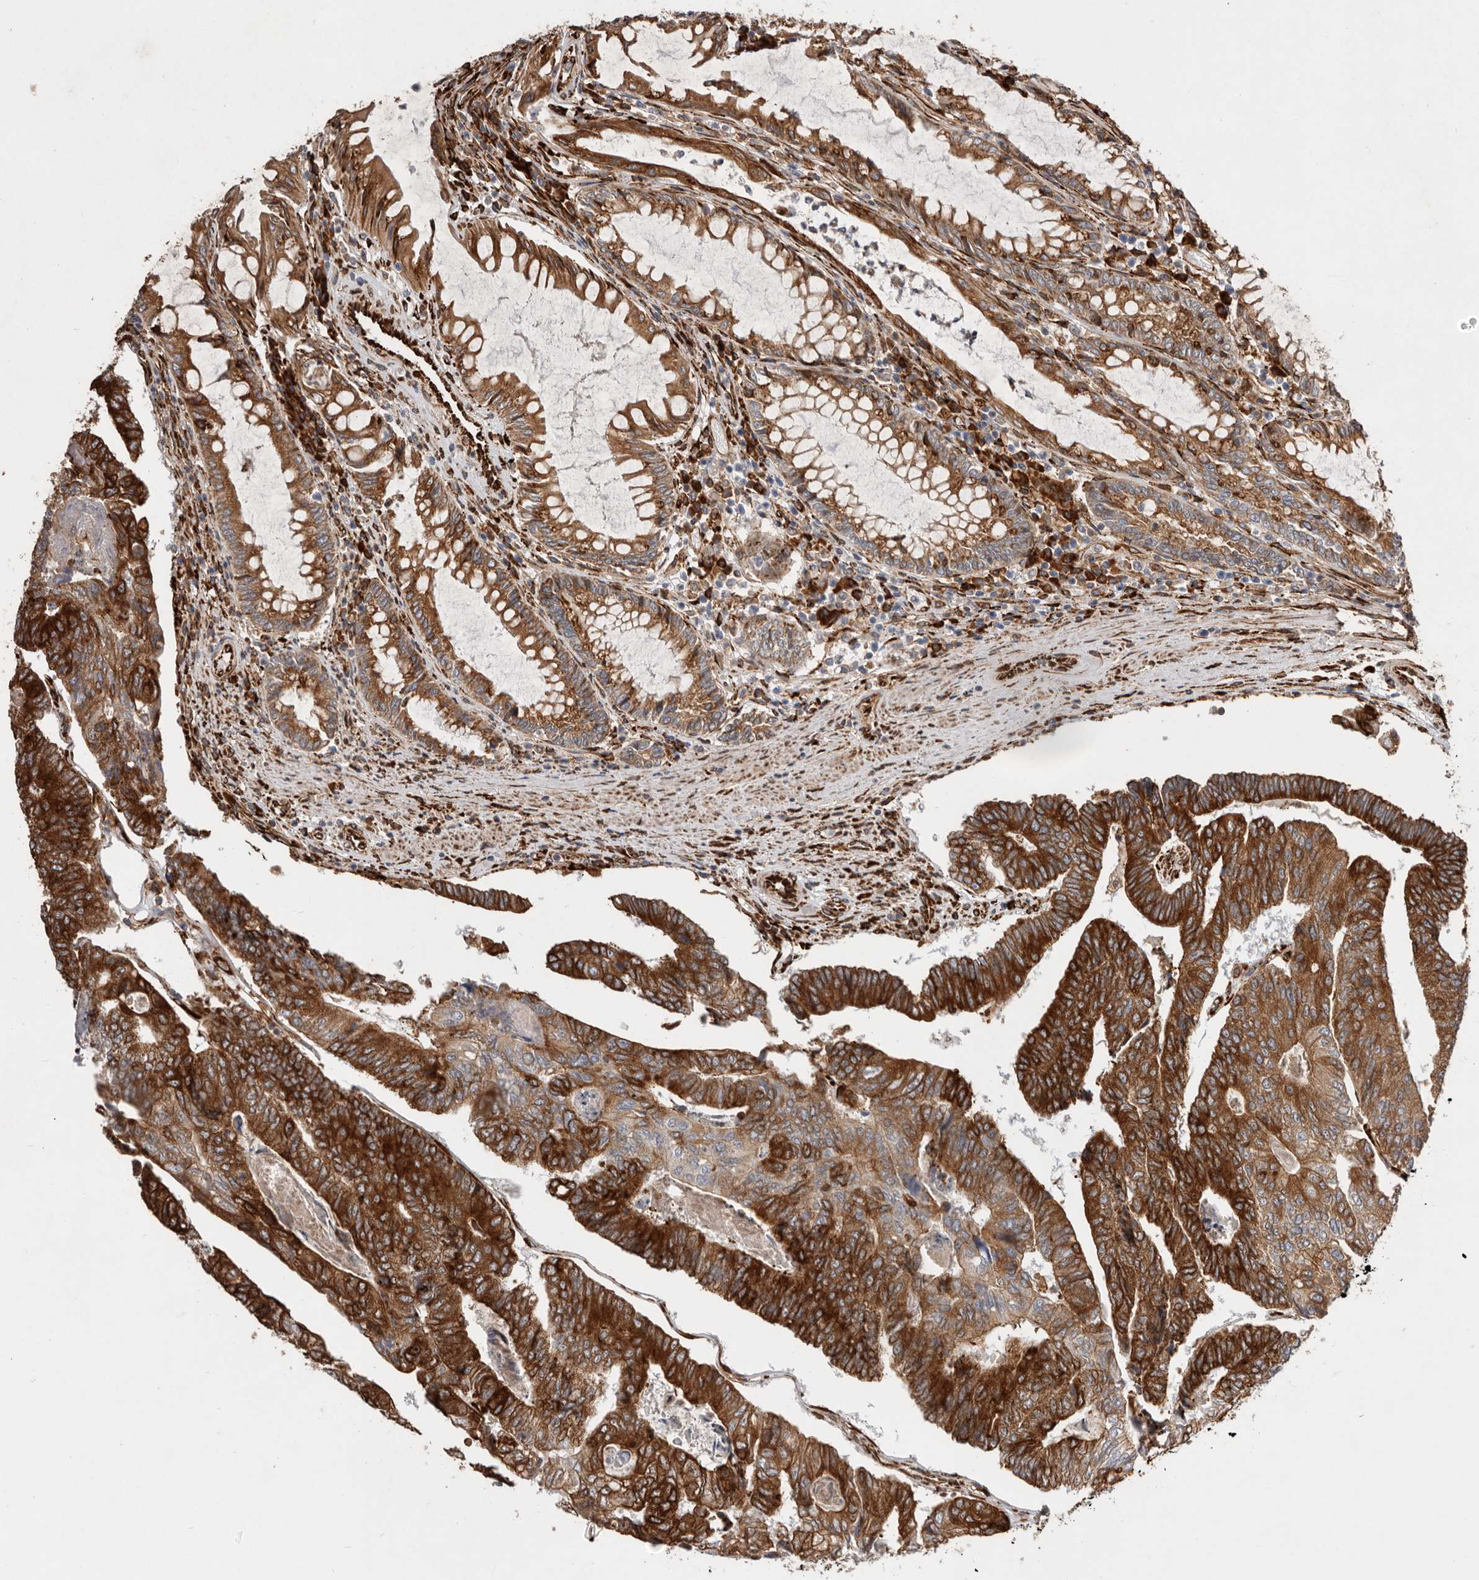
{"staining": {"intensity": "strong", "quantity": ">75%", "location": "cytoplasmic/membranous"}, "tissue": "colorectal cancer", "cell_type": "Tumor cells", "image_type": "cancer", "snomed": [{"axis": "morphology", "description": "Adenocarcinoma, NOS"}, {"axis": "topography", "description": "Colon"}], "caption": "Immunohistochemistry of colorectal adenocarcinoma exhibits high levels of strong cytoplasmic/membranous expression in about >75% of tumor cells. The protein of interest is stained brown, and the nuclei are stained in blue (DAB (3,3'-diaminobenzidine) IHC with brightfield microscopy, high magnification).", "gene": "WDTC1", "patient": {"sex": "female", "age": 67}}